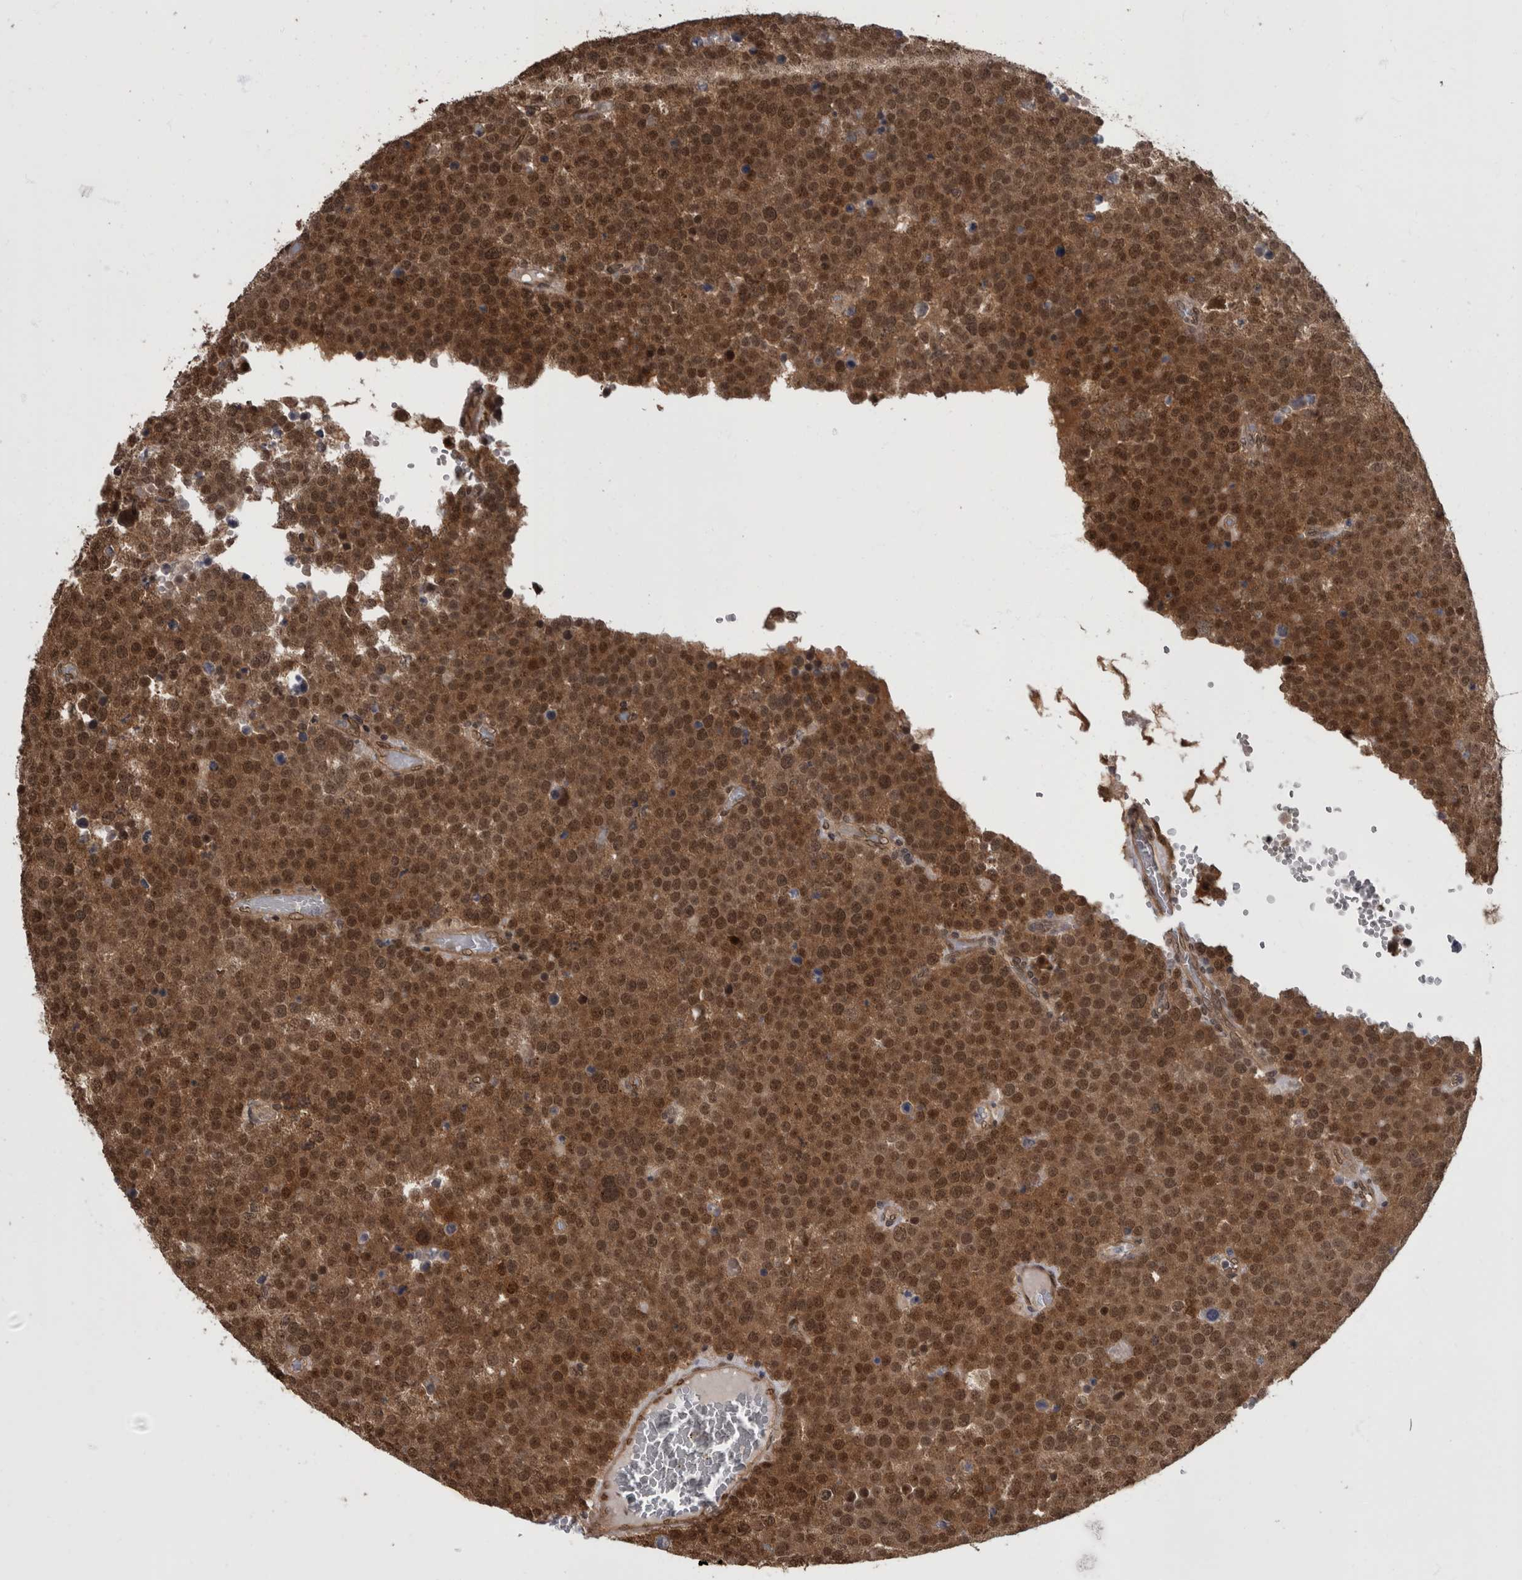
{"staining": {"intensity": "moderate", "quantity": ">75%", "location": "cytoplasmic/membranous,nuclear"}, "tissue": "testis cancer", "cell_type": "Tumor cells", "image_type": "cancer", "snomed": [{"axis": "morphology", "description": "Seminoma, NOS"}, {"axis": "topography", "description": "Testis"}], "caption": "A histopathology image of testis cancer stained for a protein demonstrates moderate cytoplasmic/membranous and nuclear brown staining in tumor cells.", "gene": "AKT3", "patient": {"sex": "male", "age": 71}}